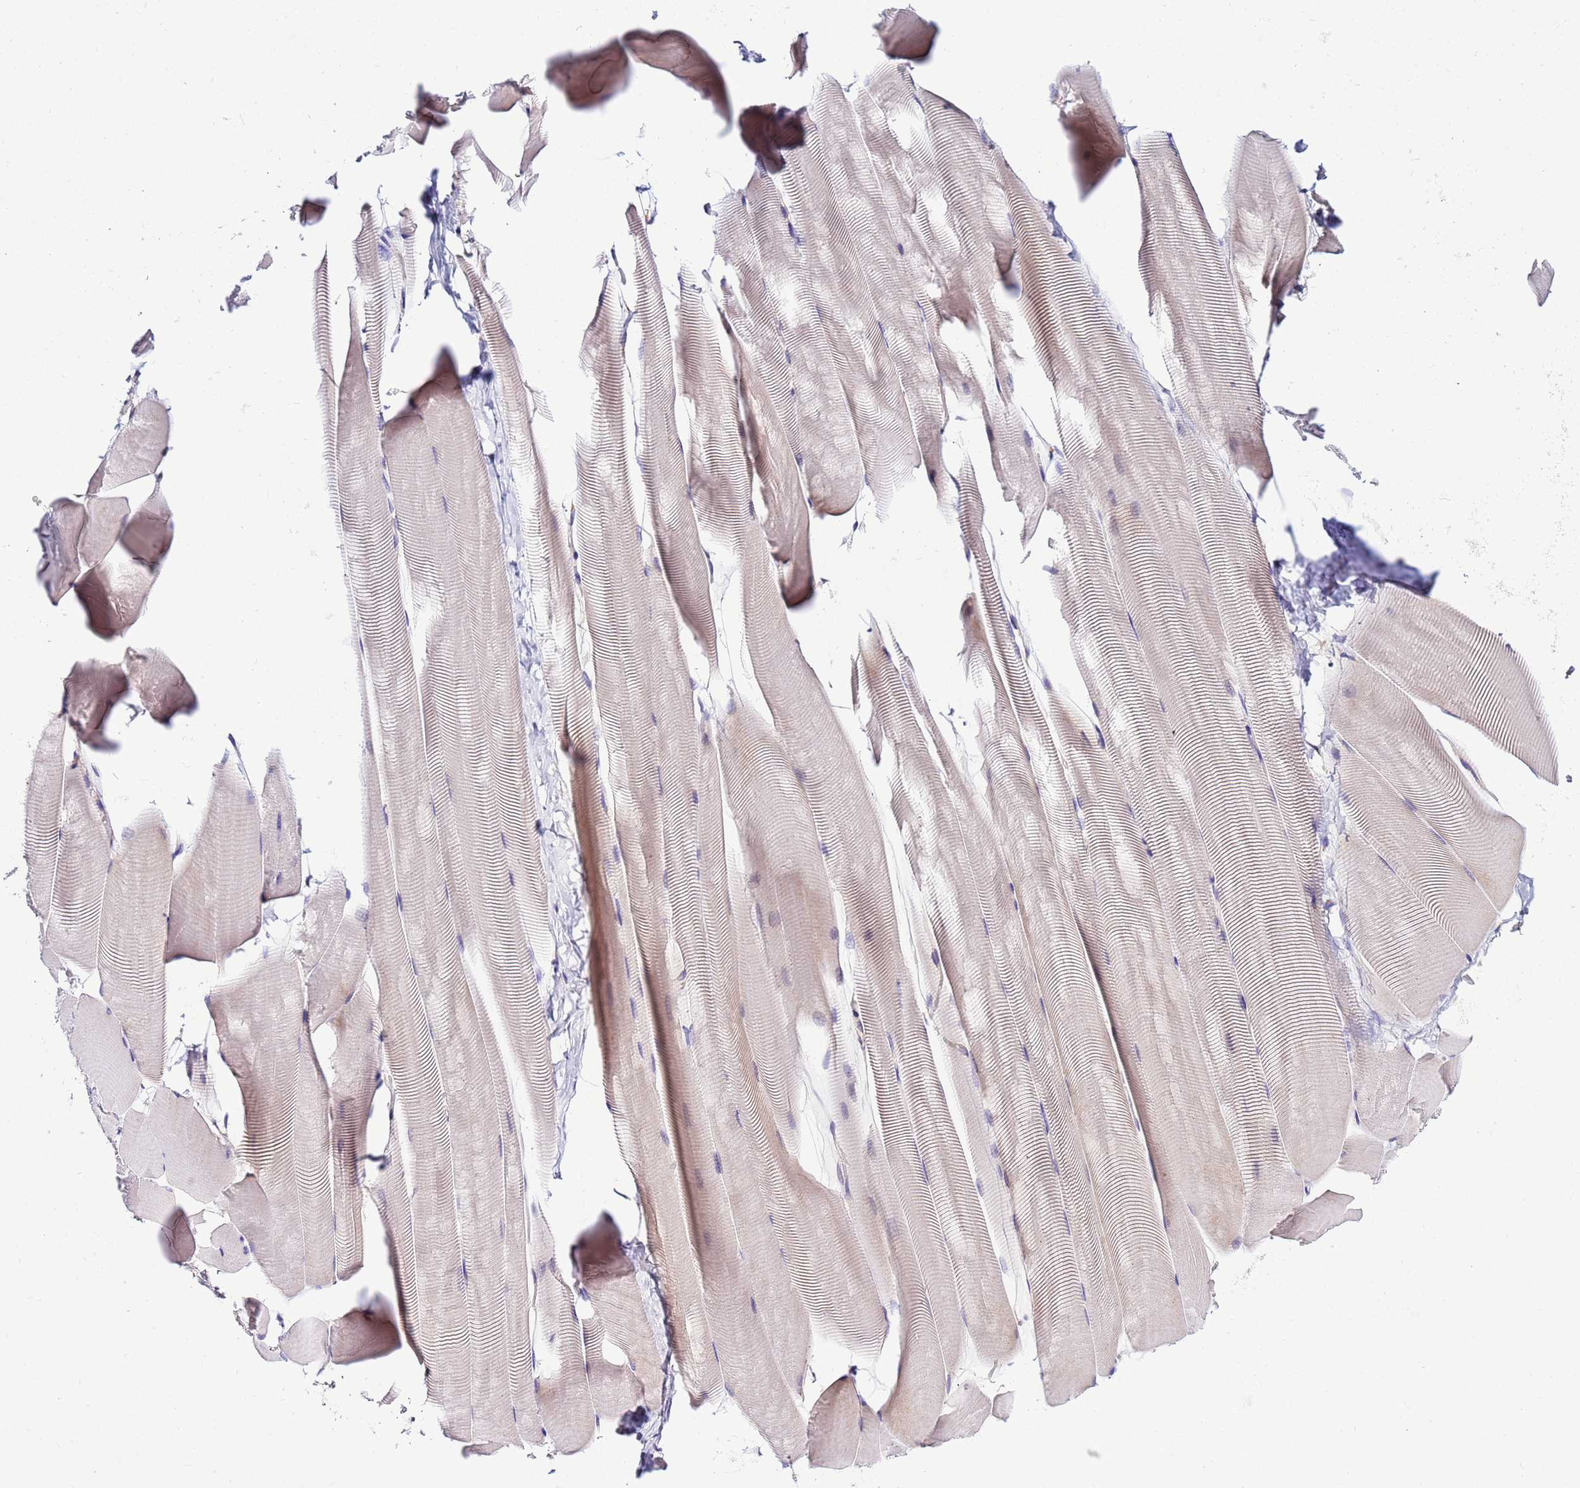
{"staining": {"intensity": "weak", "quantity": "<25%", "location": "cytoplasmic/membranous"}, "tissue": "skeletal muscle", "cell_type": "Myocytes", "image_type": "normal", "snomed": [{"axis": "morphology", "description": "Normal tissue, NOS"}, {"axis": "topography", "description": "Skeletal muscle"}], "caption": "Immunohistochemistry (IHC) photomicrograph of benign skeletal muscle: human skeletal muscle stained with DAB (3,3'-diaminobenzidine) reveals no significant protein staining in myocytes.", "gene": "JRKL", "patient": {"sex": "male", "age": 25}}